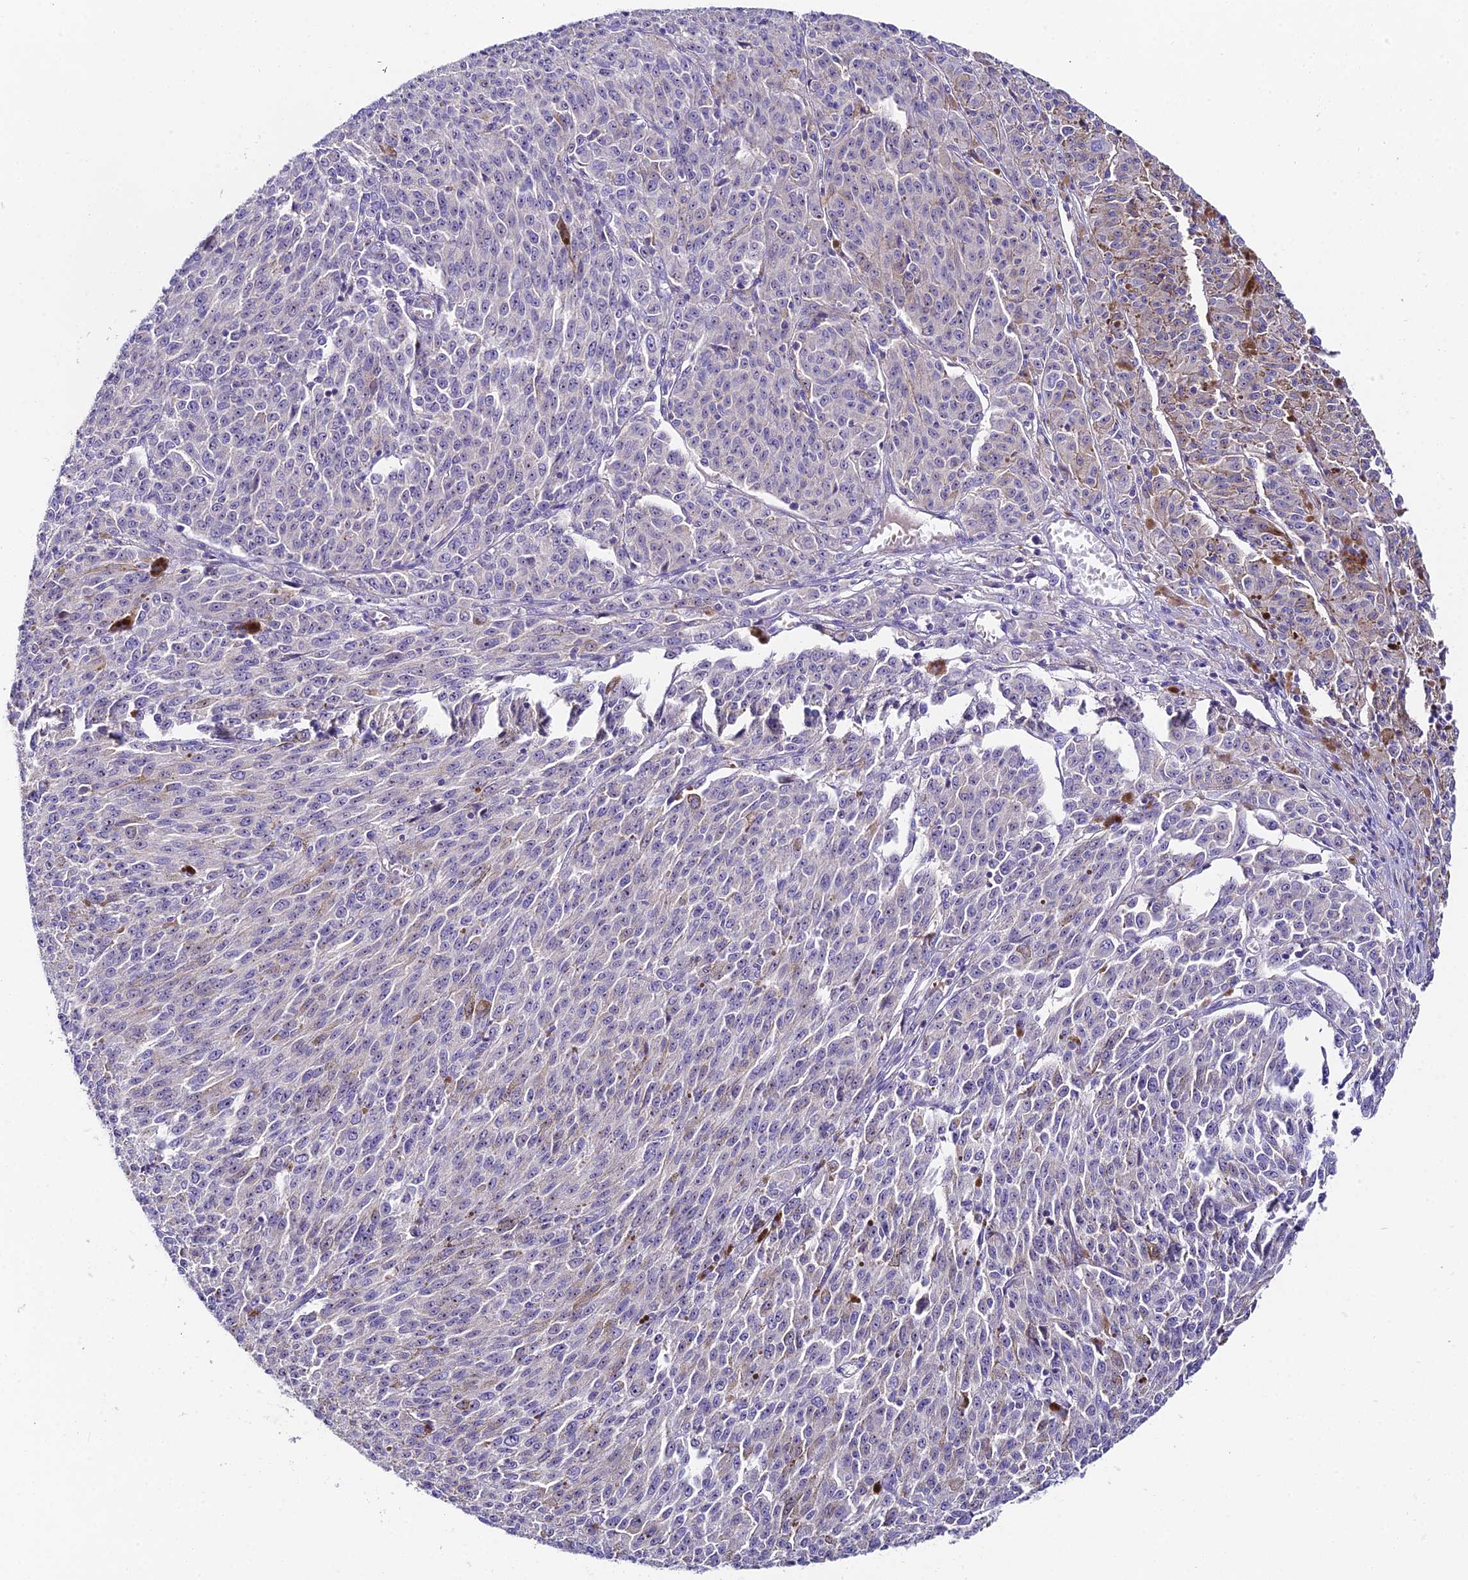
{"staining": {"intensity": "negative", "quantity": "none", "location": "none"}, "tissue": "melanoma", "cell_type": "Tumor cells", "image_type": "cancer", "snomed": [{"axis": "morphology", "description": "Malignant melanoma, NOS"}, {"axis": "topography", "description": "Skin"}], "caption": "Tumor cells are negative for brown protein staining in melanoma.", "gene": "DUSP29", "patient": {"sex": "female", "age": 52}}